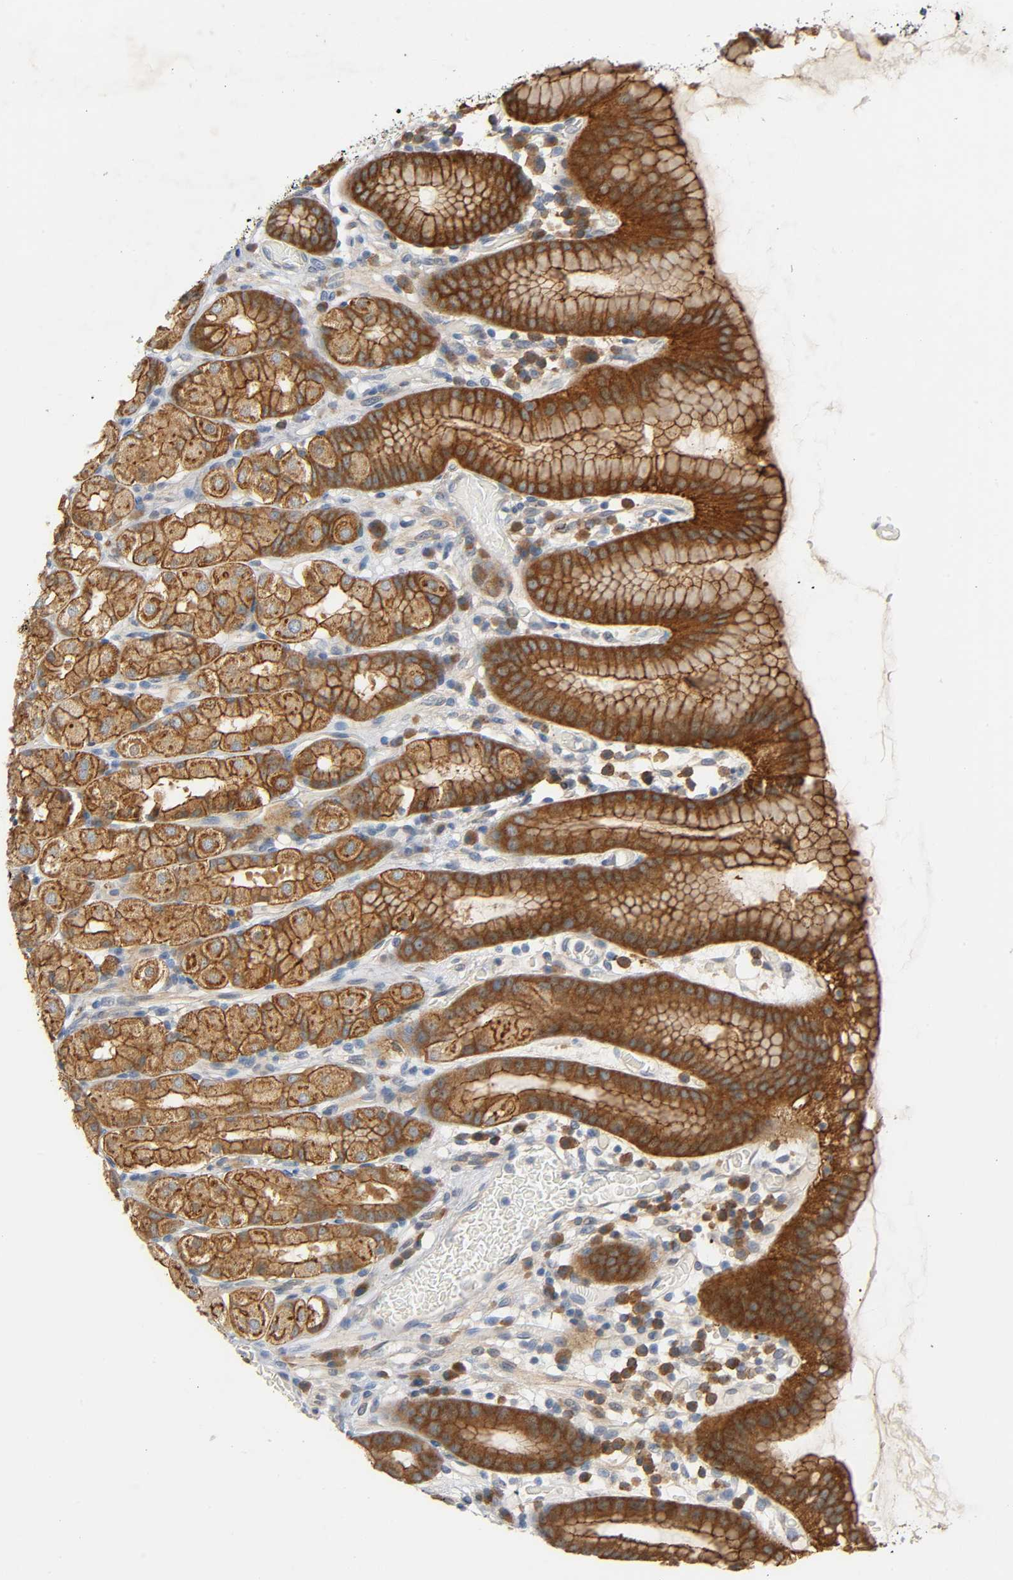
{"staining": {"intensity": "strong", "quantity": ">75%", "location": "cytoplasmic/membranous"}, "tissue": "stomach", "cell_type": "Glandular cells", "image_type": "normal", "snomed": [{"axis": "morphology", "description": "Normal tissue, NOS"}, {"axis": "topography", "description": "Stomach, upper"}], "caption": "Protein staining displays strong cytoplasmic/membranous positivity in approximately >75% of glandular cells in benign stomach. The protein of interest is stained brown, and the nuclei are stained in blue (DAB IHC with brightfield microscopy, high magnification).", "gene": "ARPC1A", "patient": {"sex": "male", "age": 68}}